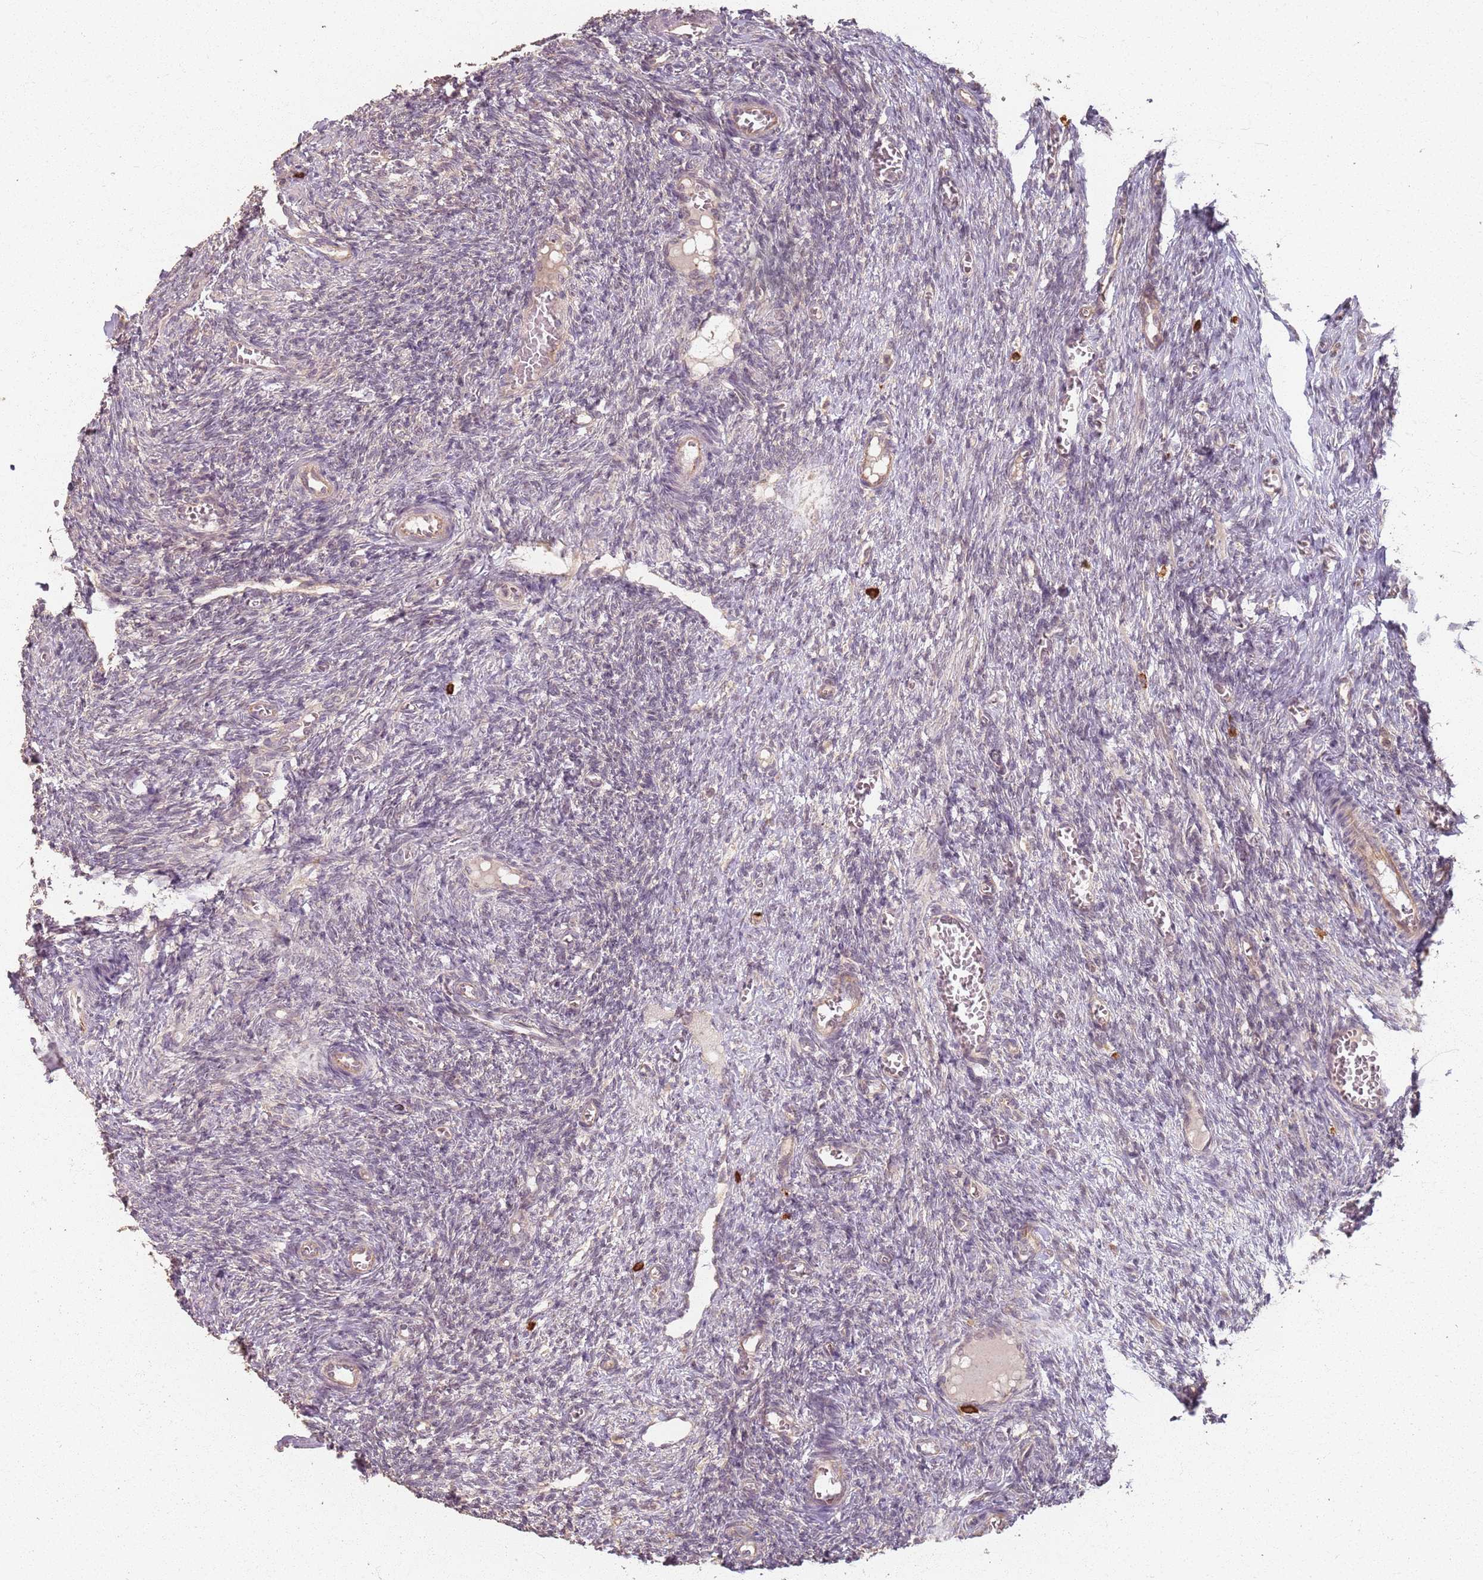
{"staining": {"intensity": "negative", "quantity": "none", "location": "none"}, "tissue": "ovary", "cell_type": "Ovarian stroma cells", "image_type": "normal", "snomed": [{"axis": "morphology", "description": "Normal tissue, NOS"}, {"axis": "topography", "description": "Ovary"}], "caption": "Ovary stained for a protein using immunohistochemistry demonstrates no staining ovarian stroma cells.", "gene": "CCDC168", "patient": {"sex": "female", "age": 27}}